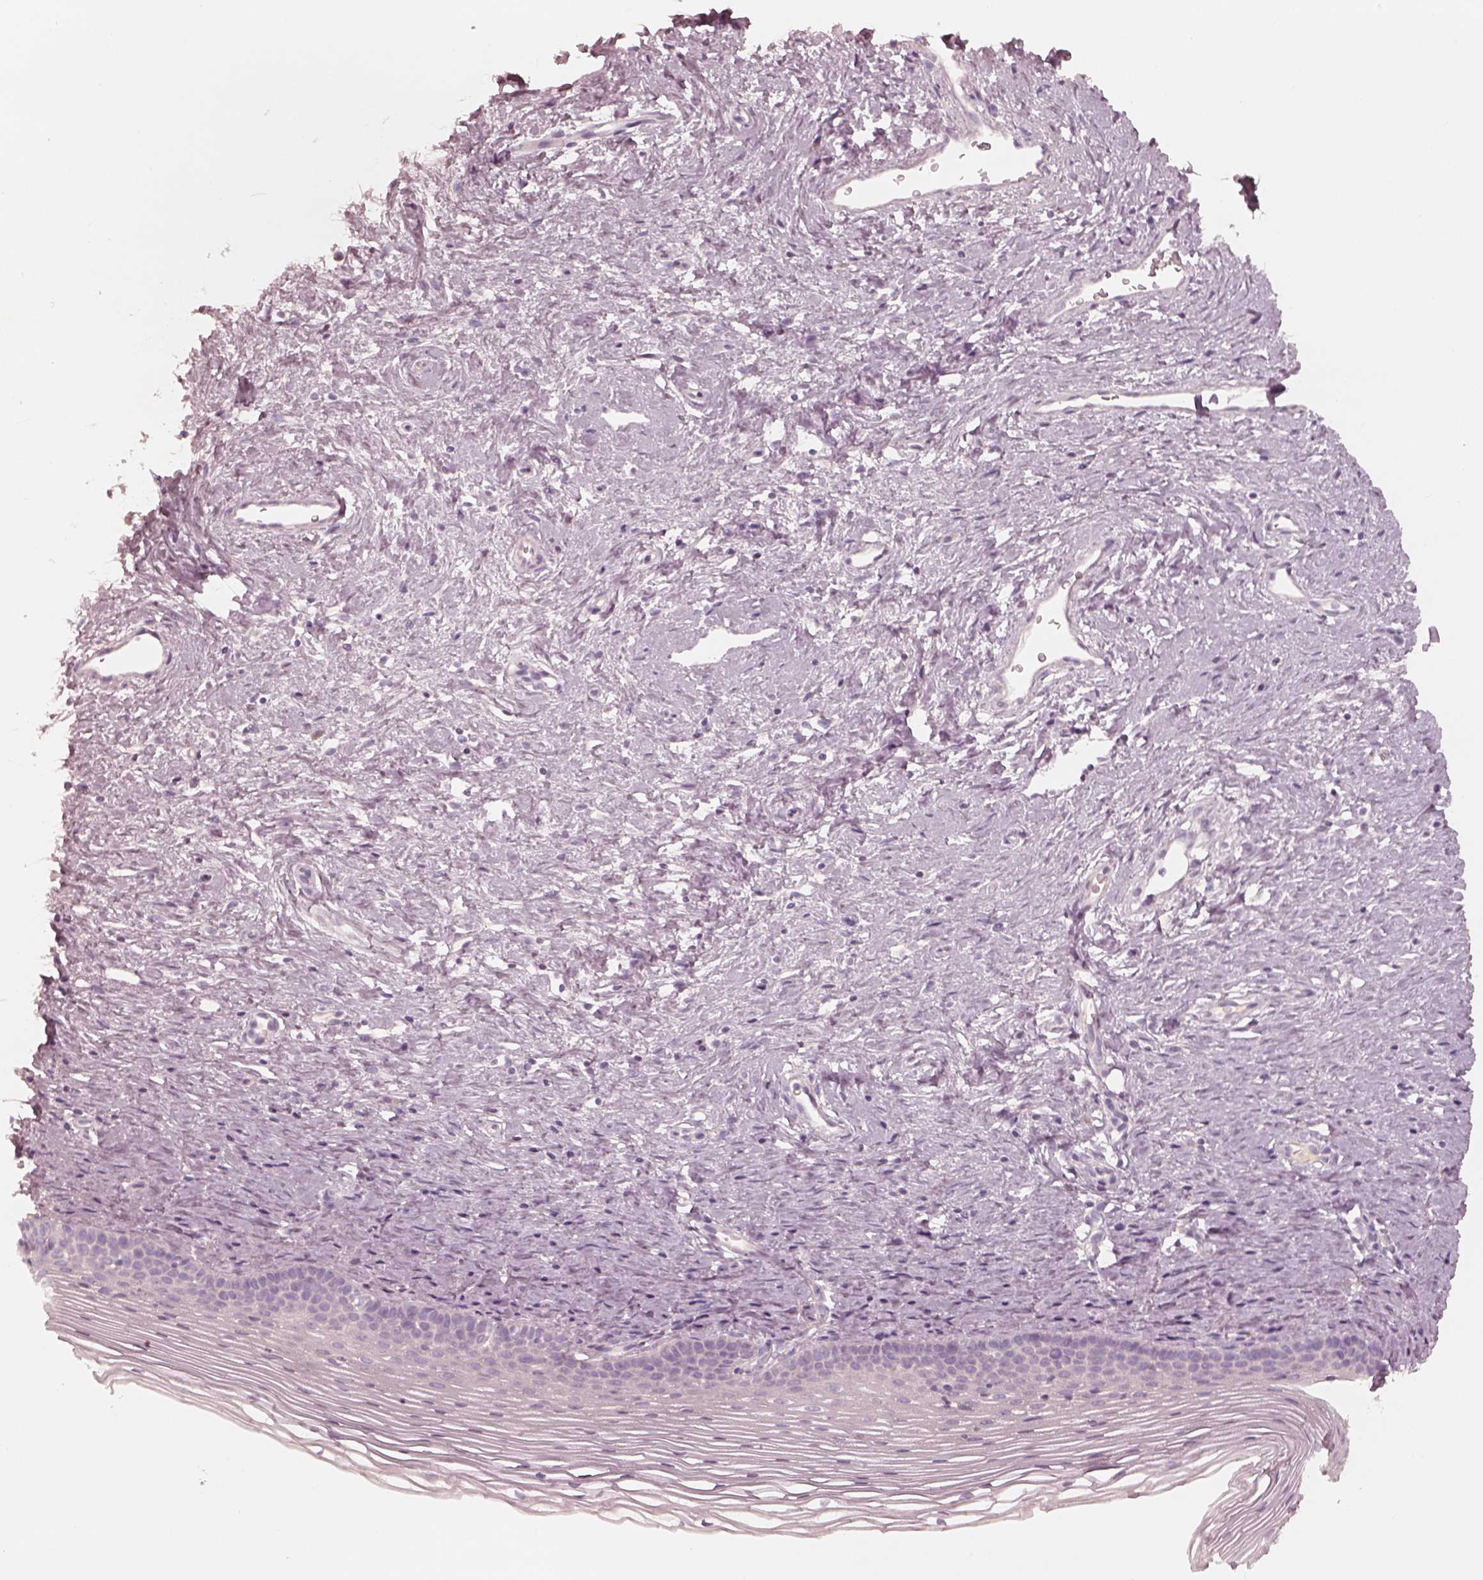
{"staining": {"intensity": "negative", "quantity": "none", "location": "none"}, "tissue": "cervix", "cell_type": "Glandular cells", "image_type": "normal", "snomed": [{"axis": "morphology", "description": "Normal tissue, NOS"}, {"axis": "topography", "description": "Cervix"}], "caption": "This is a image of IHC staining of benign cervix, which shows no staining in glandular cells. The staining was performed using DAB to visualize the protein expression in brown, while the nuclei were stained in blue with hematoxylin (Magnification: 20x).", "gene": "SPATA6L", "patient": {"sex": "female", "age": 39}}